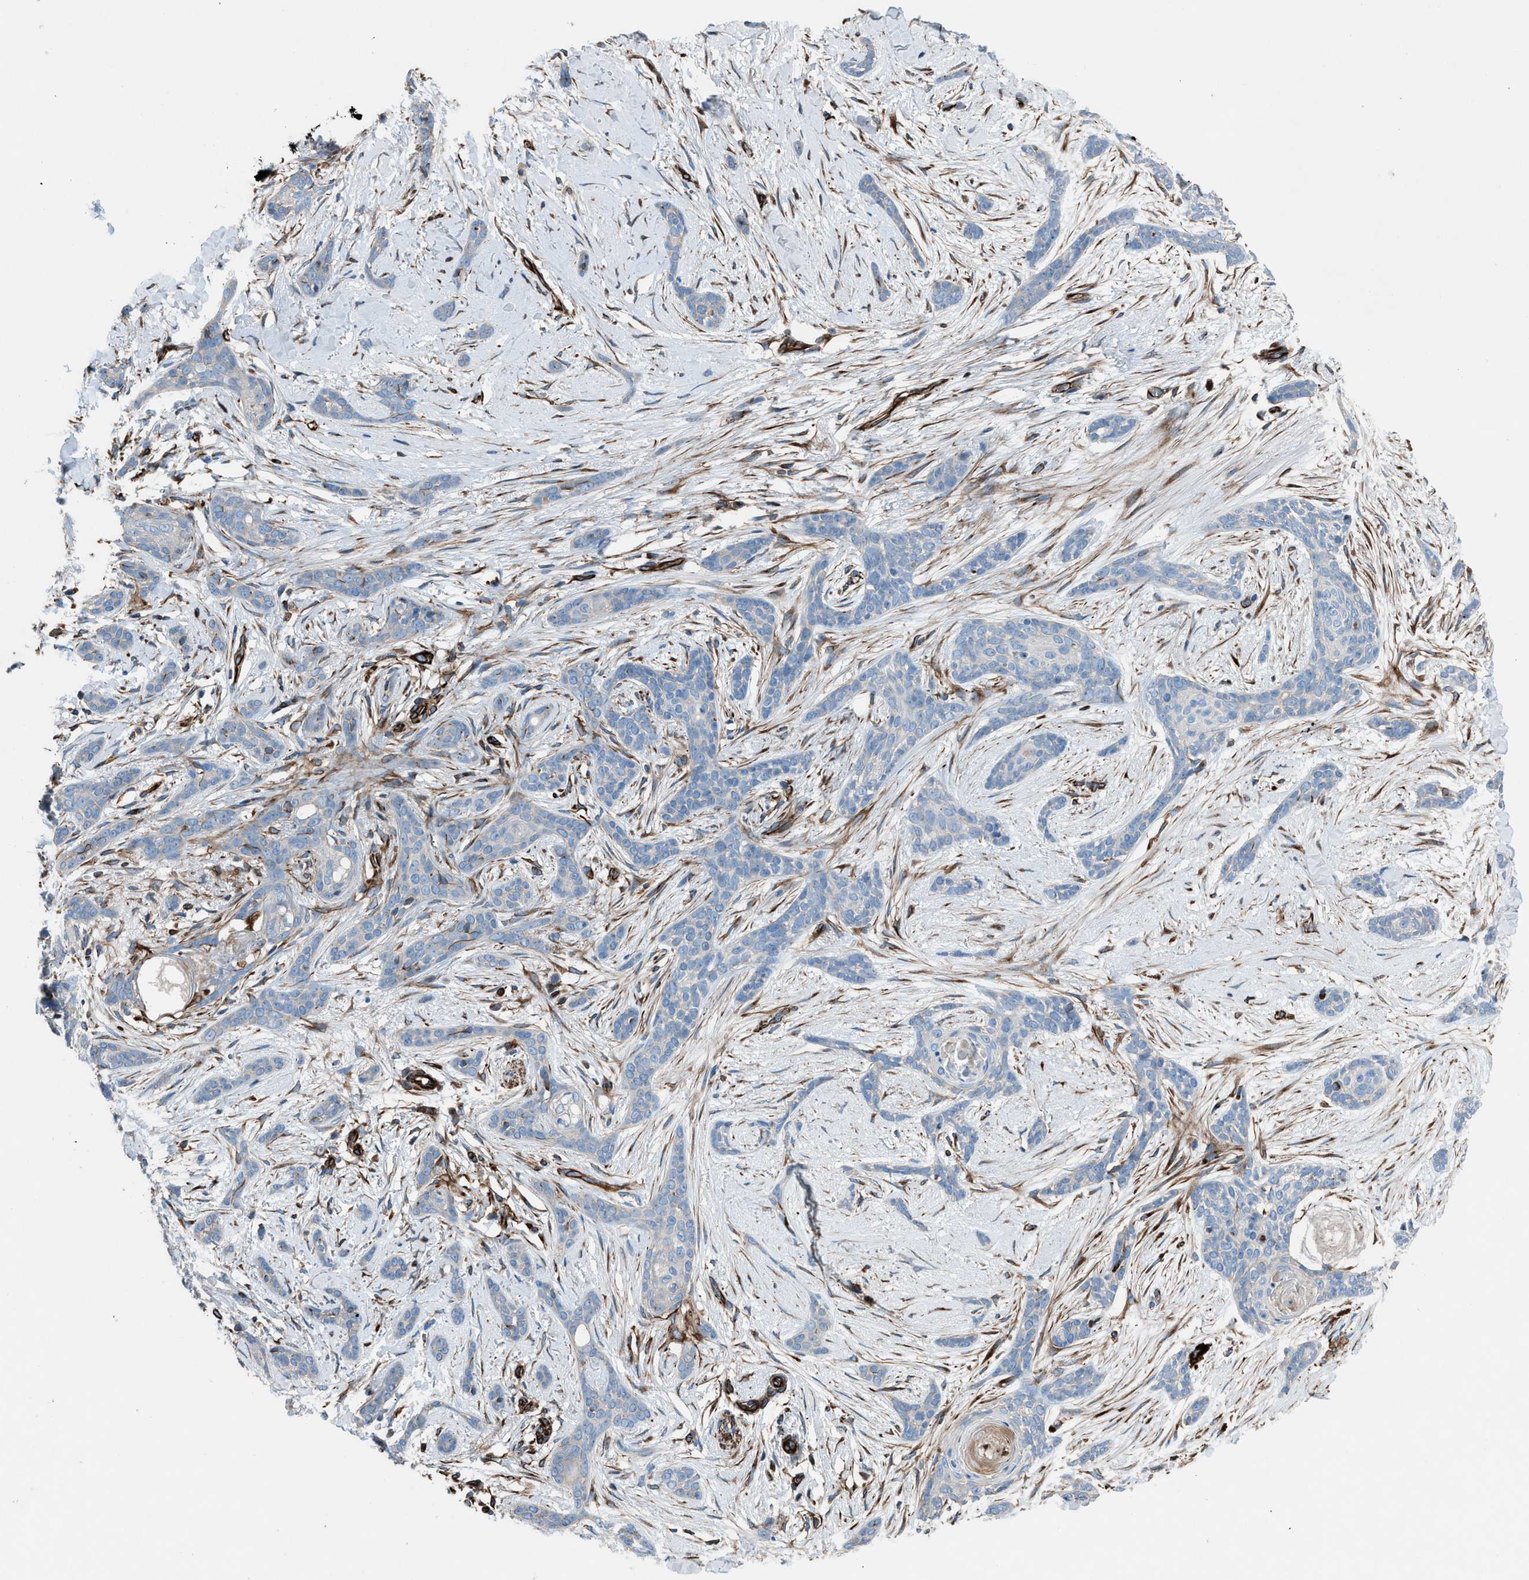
{"staining": {"intensity": "negative", "quantity": "none", "location": "none"}, "tissue": "skin cancer", "cell_type": "Tumor cells", "image_type": "cancer", "snomed": [{"axis": "morphology", "description": "Basal cell carcinoma"}, {"axis": "morphology", "description": "Adnexal tumor, benign"}, {"axis": "topography", "description": "Skin"}], "caption": "Immunohistochemistry photomicrograph of neoplastic tissue: skin basal cell carcinoma stained with DAB (3,3'-diaminobenzidine) reveals no significant protein expression in tumor cells.", "gene": "CABP7", "patient": {"sex": "female", "age": 42}}